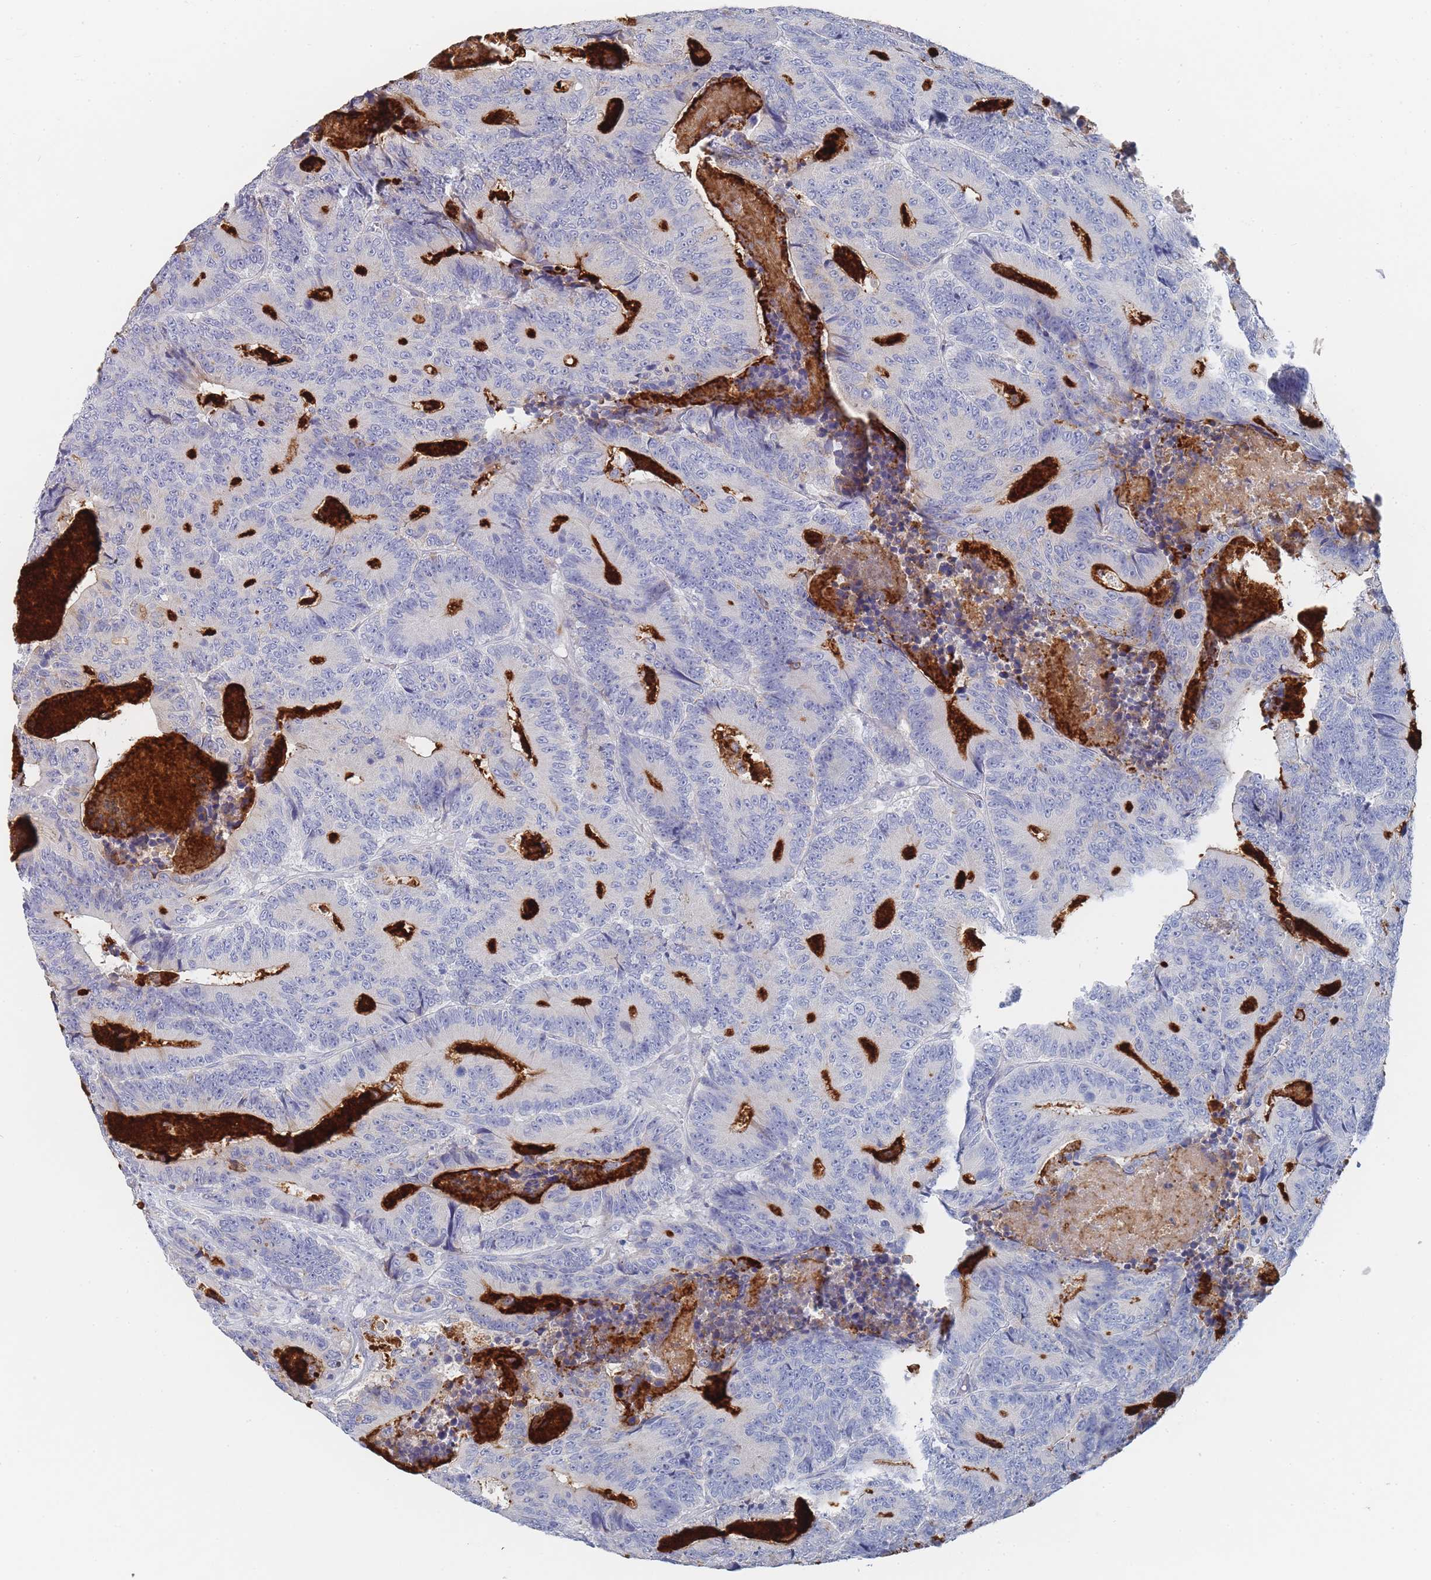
{"staining": {"intensity": "negative", "quantity": "none", "location": "none"}, "tissue": "colorectal cancer", "cell_type": "Tumor cells", "image_type": "cancer", "snomed": [{"axis": "morphology", "description": "Adenocarcinoma, NOS"}, {"axis": "topography", "description": "Colon"}], "caption": "Colorectal cancer was stained to show a protein in brown. There is no significant positivity in tumor cells.", "gene": "ACAD11", "patient": {"sex": "male", "age": 83}}